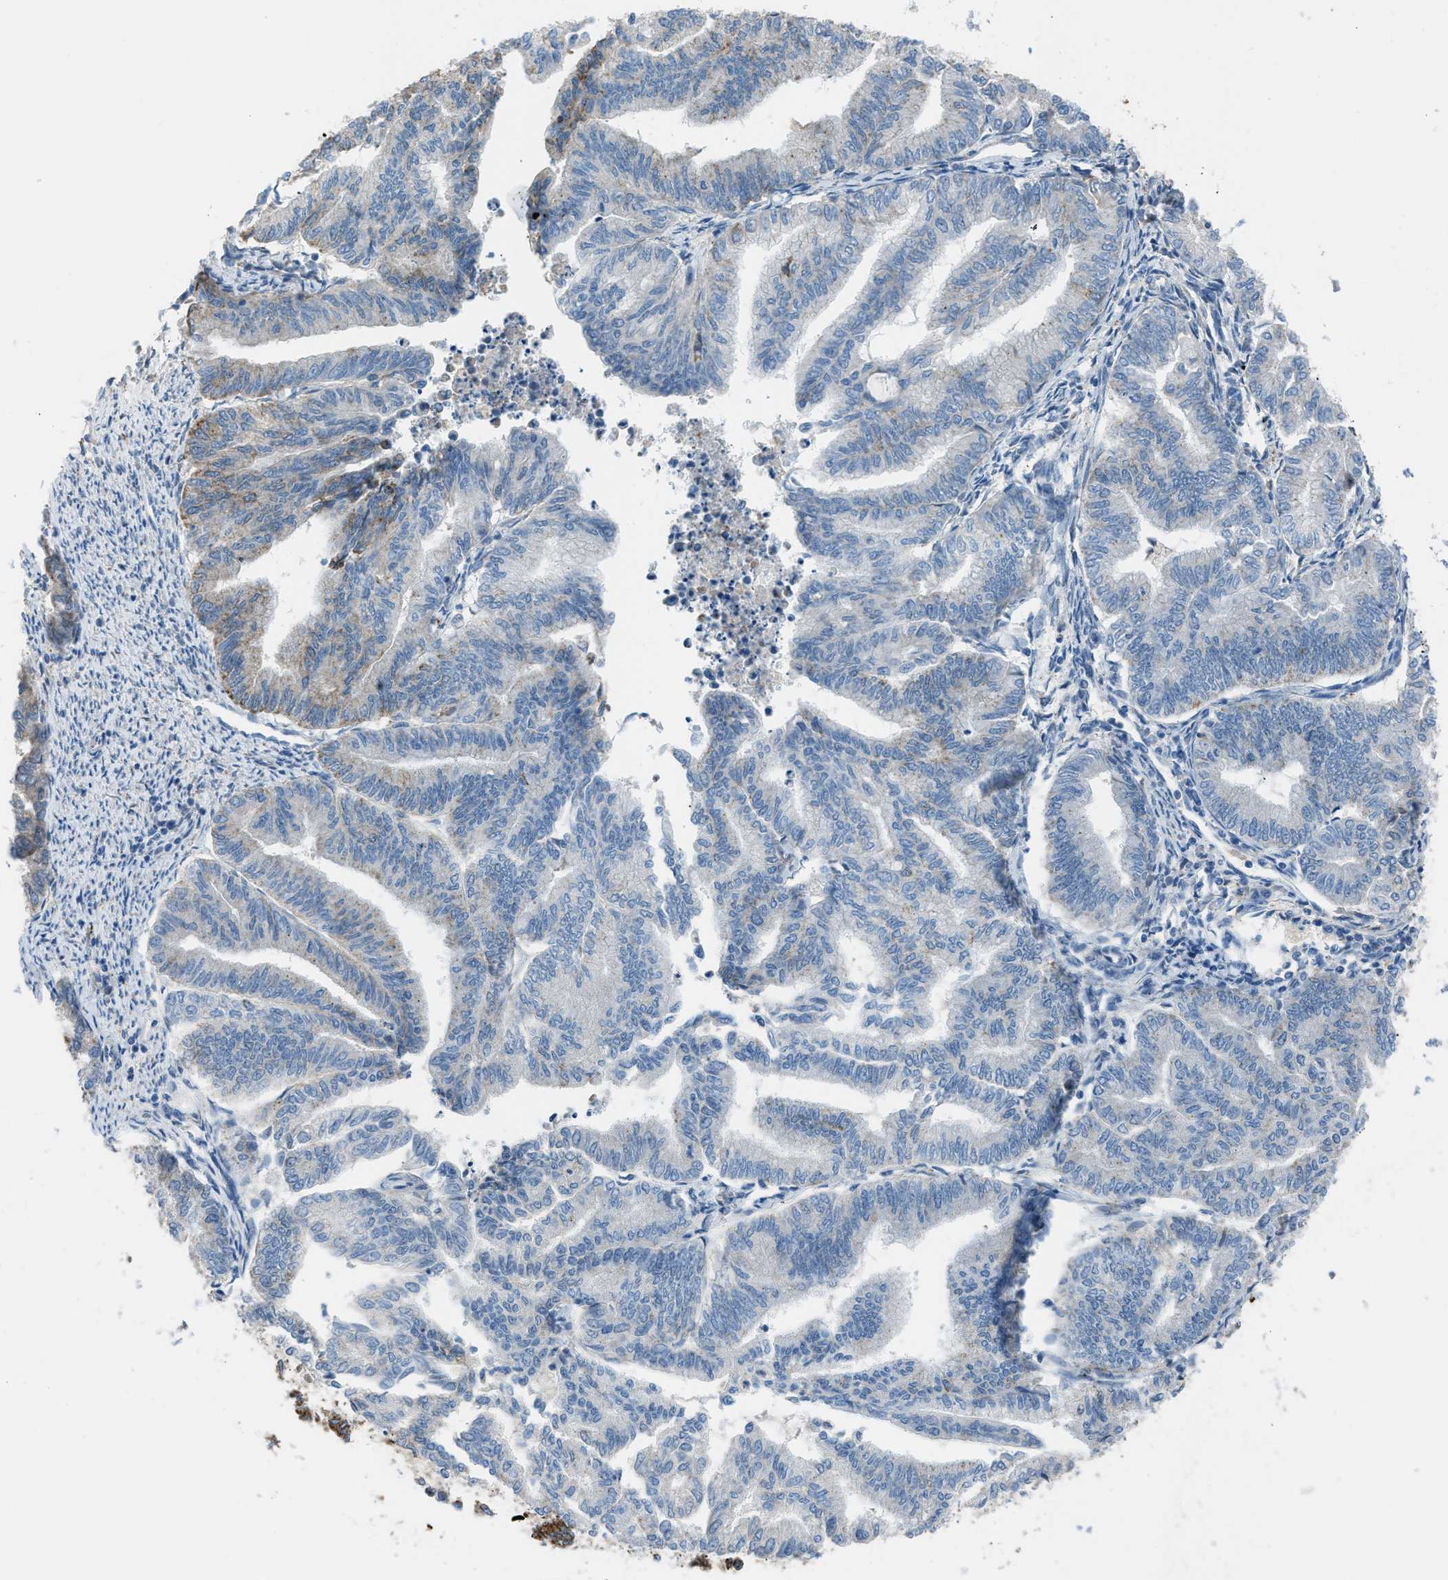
{"staining": {"intensity": "negative", "quantity": "none", "location": "none"}, "tissue": "endometrial cancer", "cell_type": "Tumor cells", "image_type": "cancer", "snomed": [{"axis": "morphology", "description": "Adenocarcinoma, NOS"}, {"axis": "topography", "description": "Endometrium"}], "caption": "The IHC photomicrograph has no significant positivity in tumor cells of endometrial cancer (adenocarcinoma) tissue. (DAB (3,3'-diaminobenzidine) IHC with hematoxylin counter stain).", "gene": "SMIM20", "patient": {"sex": "female", "age": 79}}